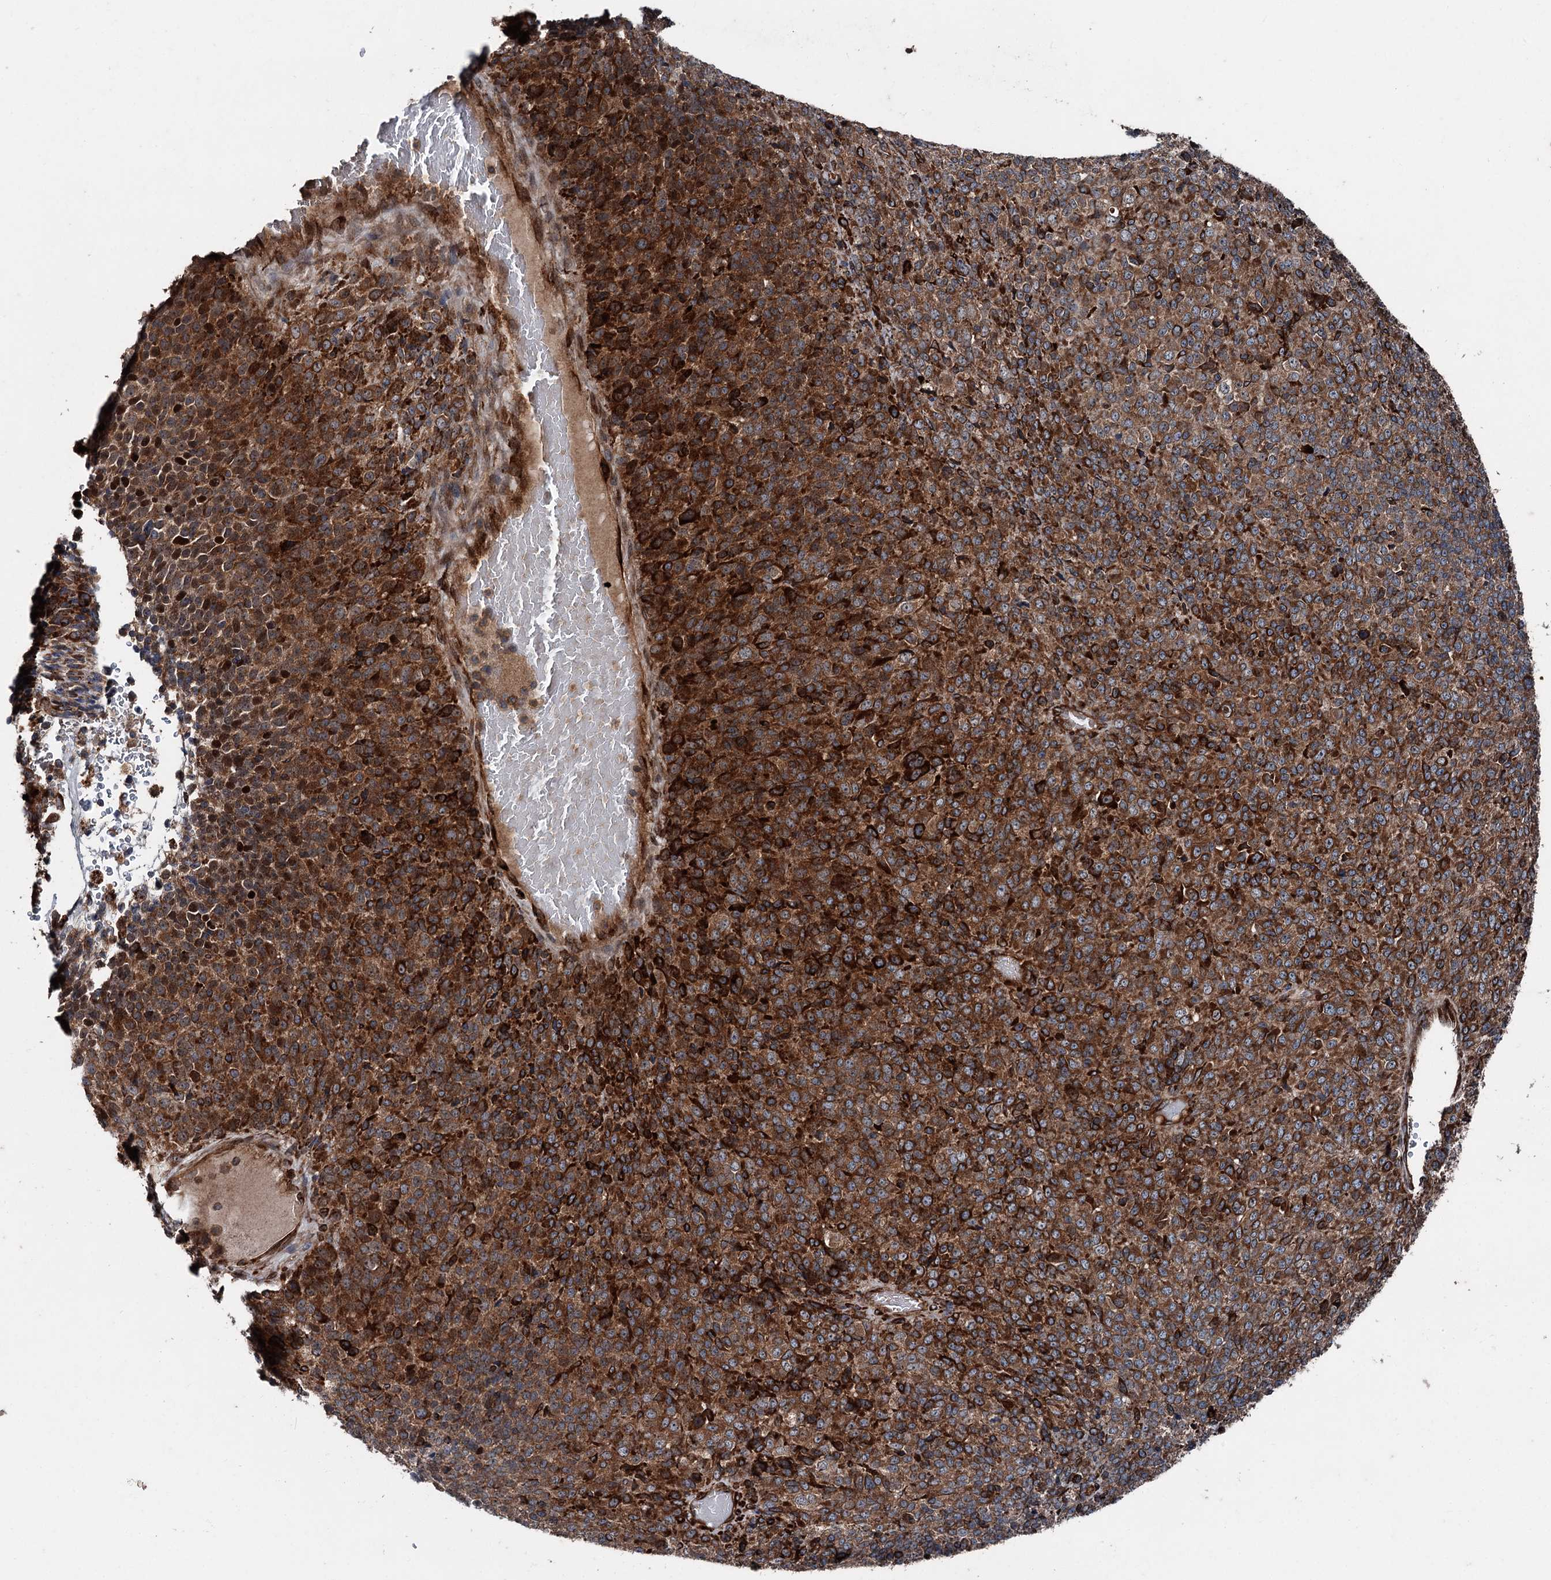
{"staining": {"intensity": "strong", "quantity": ">75%", "location": "cytoplasmic/membranous"}, "tissue": "melanoma", "cell_type": "Tumor cells", "image_type": "cancer", "snomed": [{"axis": "morphology", "description": "Malignant melanoma, Metastatic site"}, {"axis": "topography", "description": "Brain"}], "caption": "The histopathology image demonstrates immunohistochemical staining of malignant melanoma (metastatic site). There is strong cytoplasmic/membranous staining is identified in approximately >75% of tumor cells.", "gene": "DDIAS", "patient": {"sex": "female", "age": 56}}